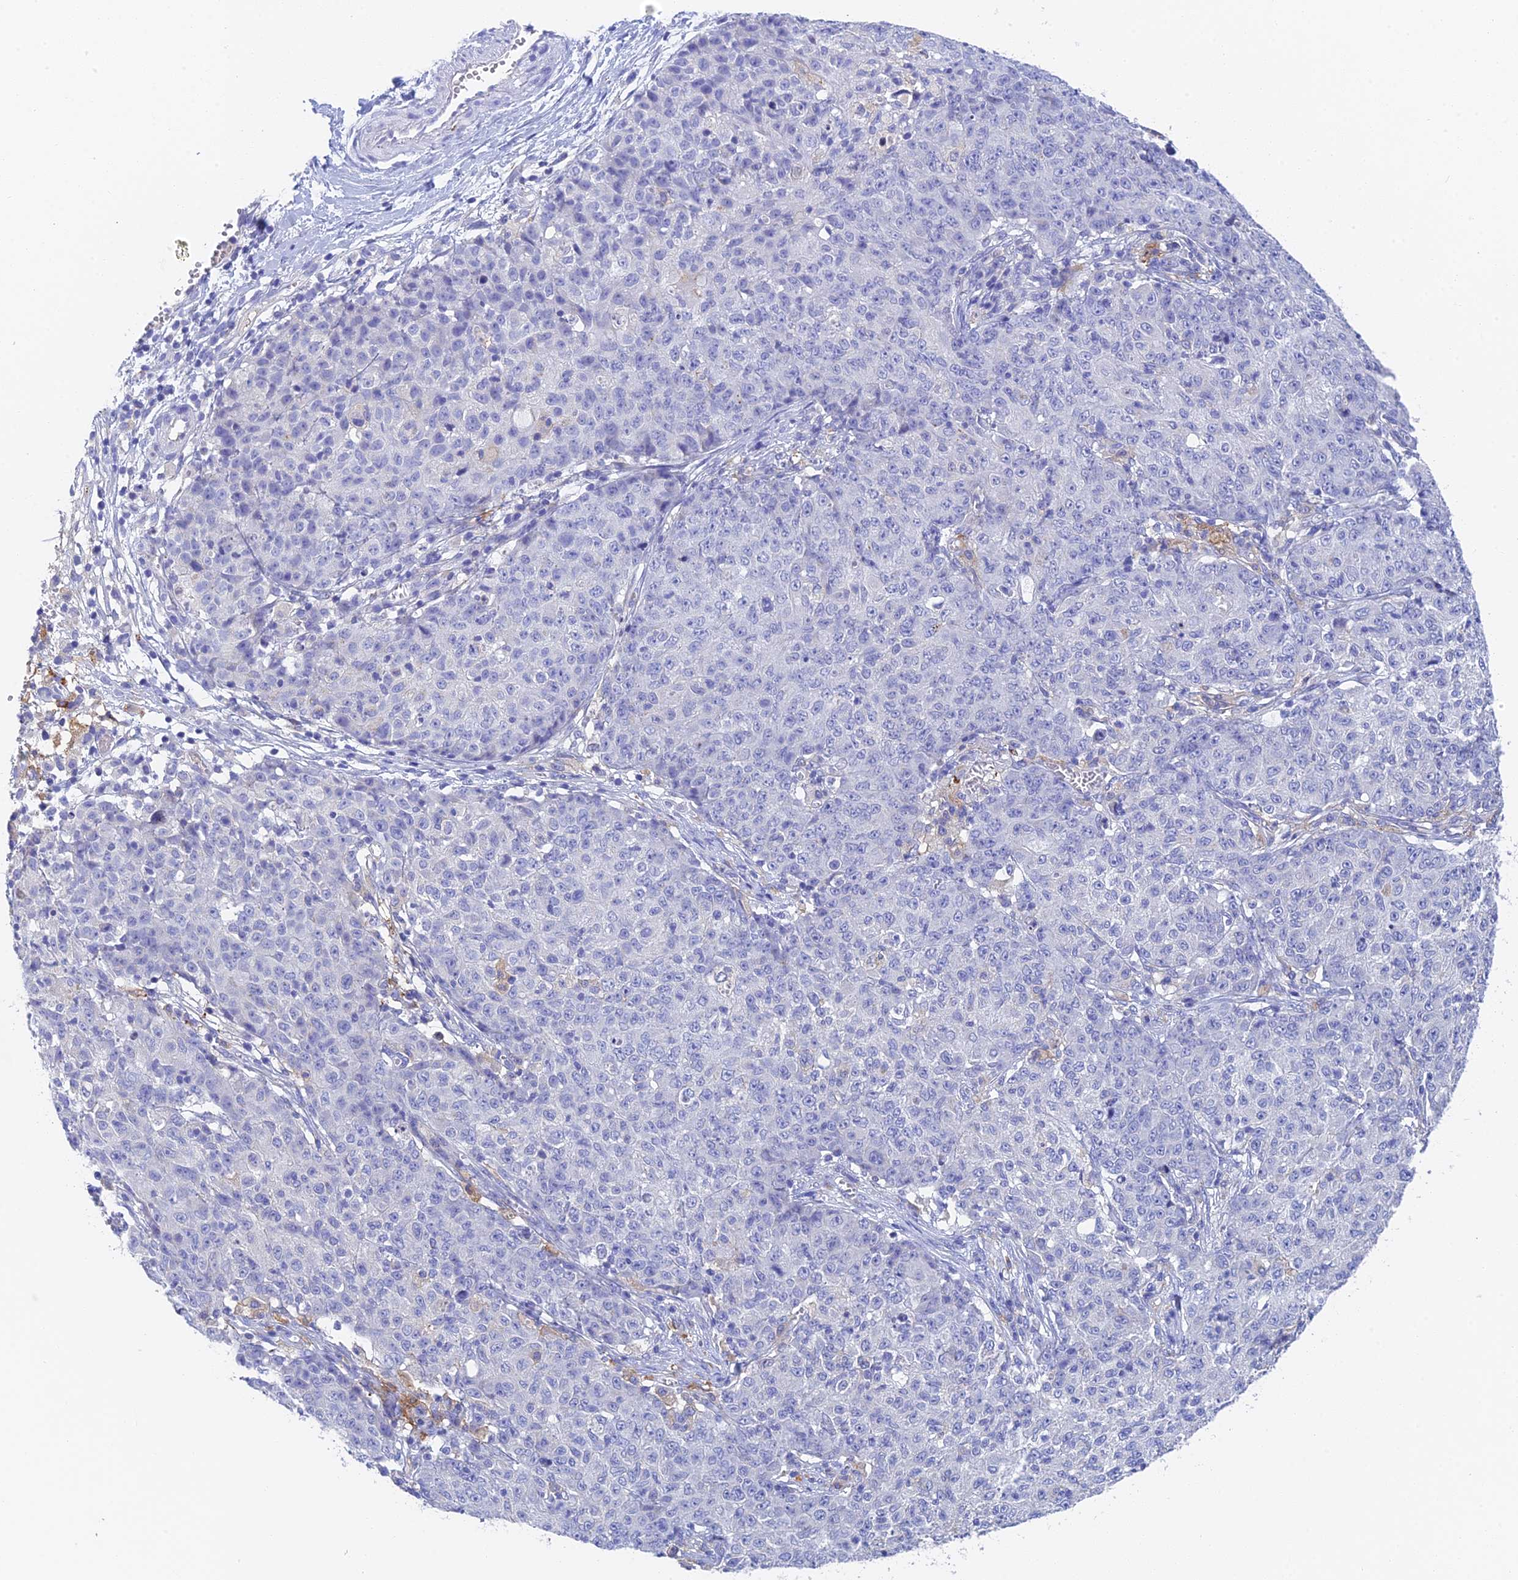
{"staining": {"intensity": "negative", "quantity": "none", "location": "none"}, "tissue": "ovarian cancer", "cell_type": "Tumor cells", "image_type": "cancer", "snomed": [{"axis": "morphology", "description": "Carcinoma, endometroid"}, {"axis": "topography", "description": "Ovary"}], "caption": "The immunohistochemistry photomicrograph has no significant positivity in tumor cells of endometroid carcinoma (ovarian) tissue.", "gene": "ADAMTS13", "patient": {"sex": "female", "age": 42}}